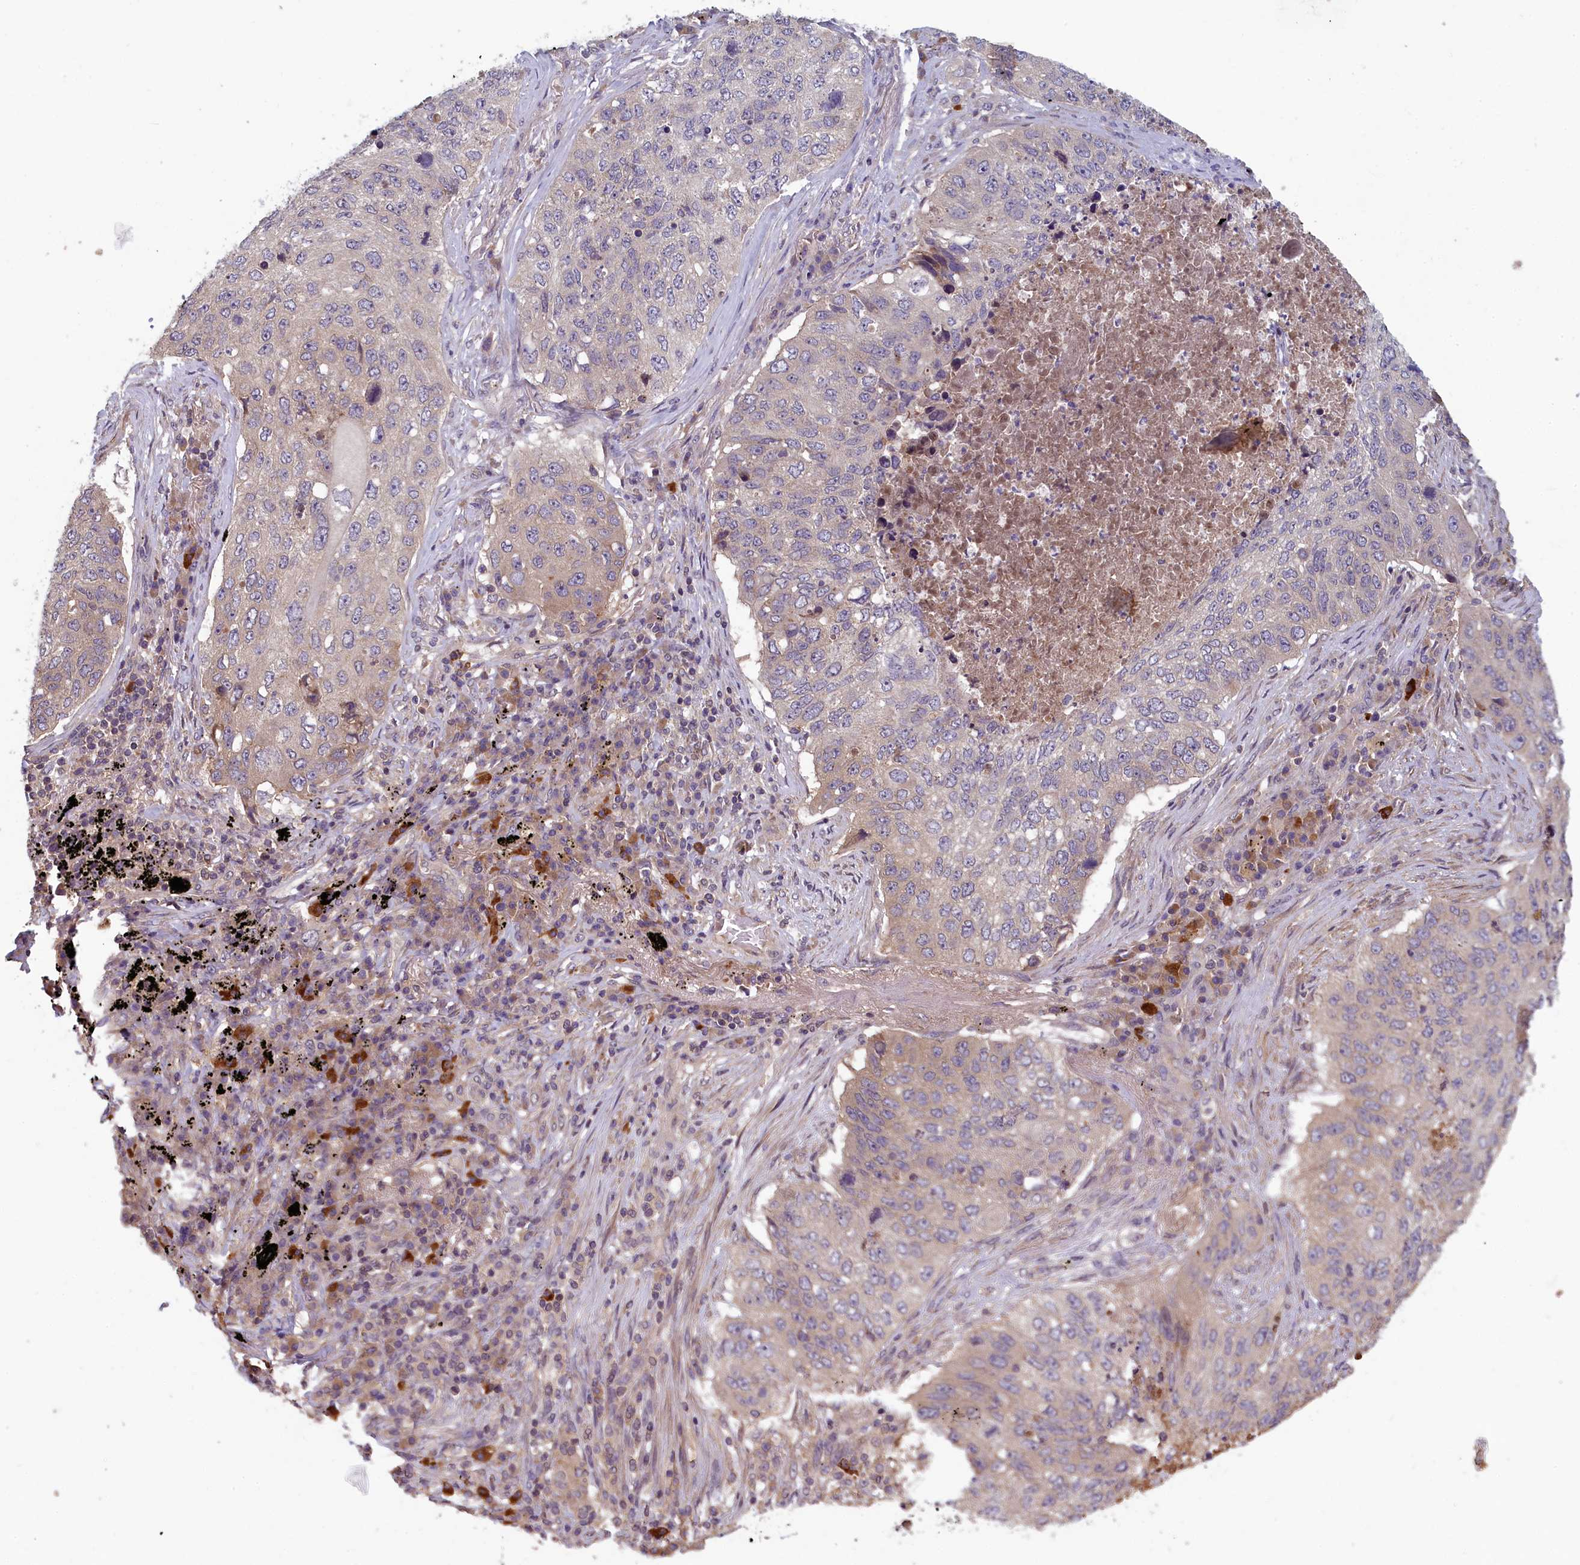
{"staining": {"intensity": "weak", "quantity": "<25%", "location": "cytoplasmic/membranous"}, "tissue": "lung cancer", "cell_type": "Tumor cells", "image_type": "cancer", "snomed": [{"axis": "morphology", "description": "Squamous cell carcinoma, NOS"}, {"axis": "topography", "description": "Lung"}], "caption": "Immunohistochemistry image of lung cancer (squamous cell carcinoma) stained for a protein (brown), which shows no staining in tumor cells.", "gene": "NUDT6", "patient": {"sex": "female", "age": 63}}